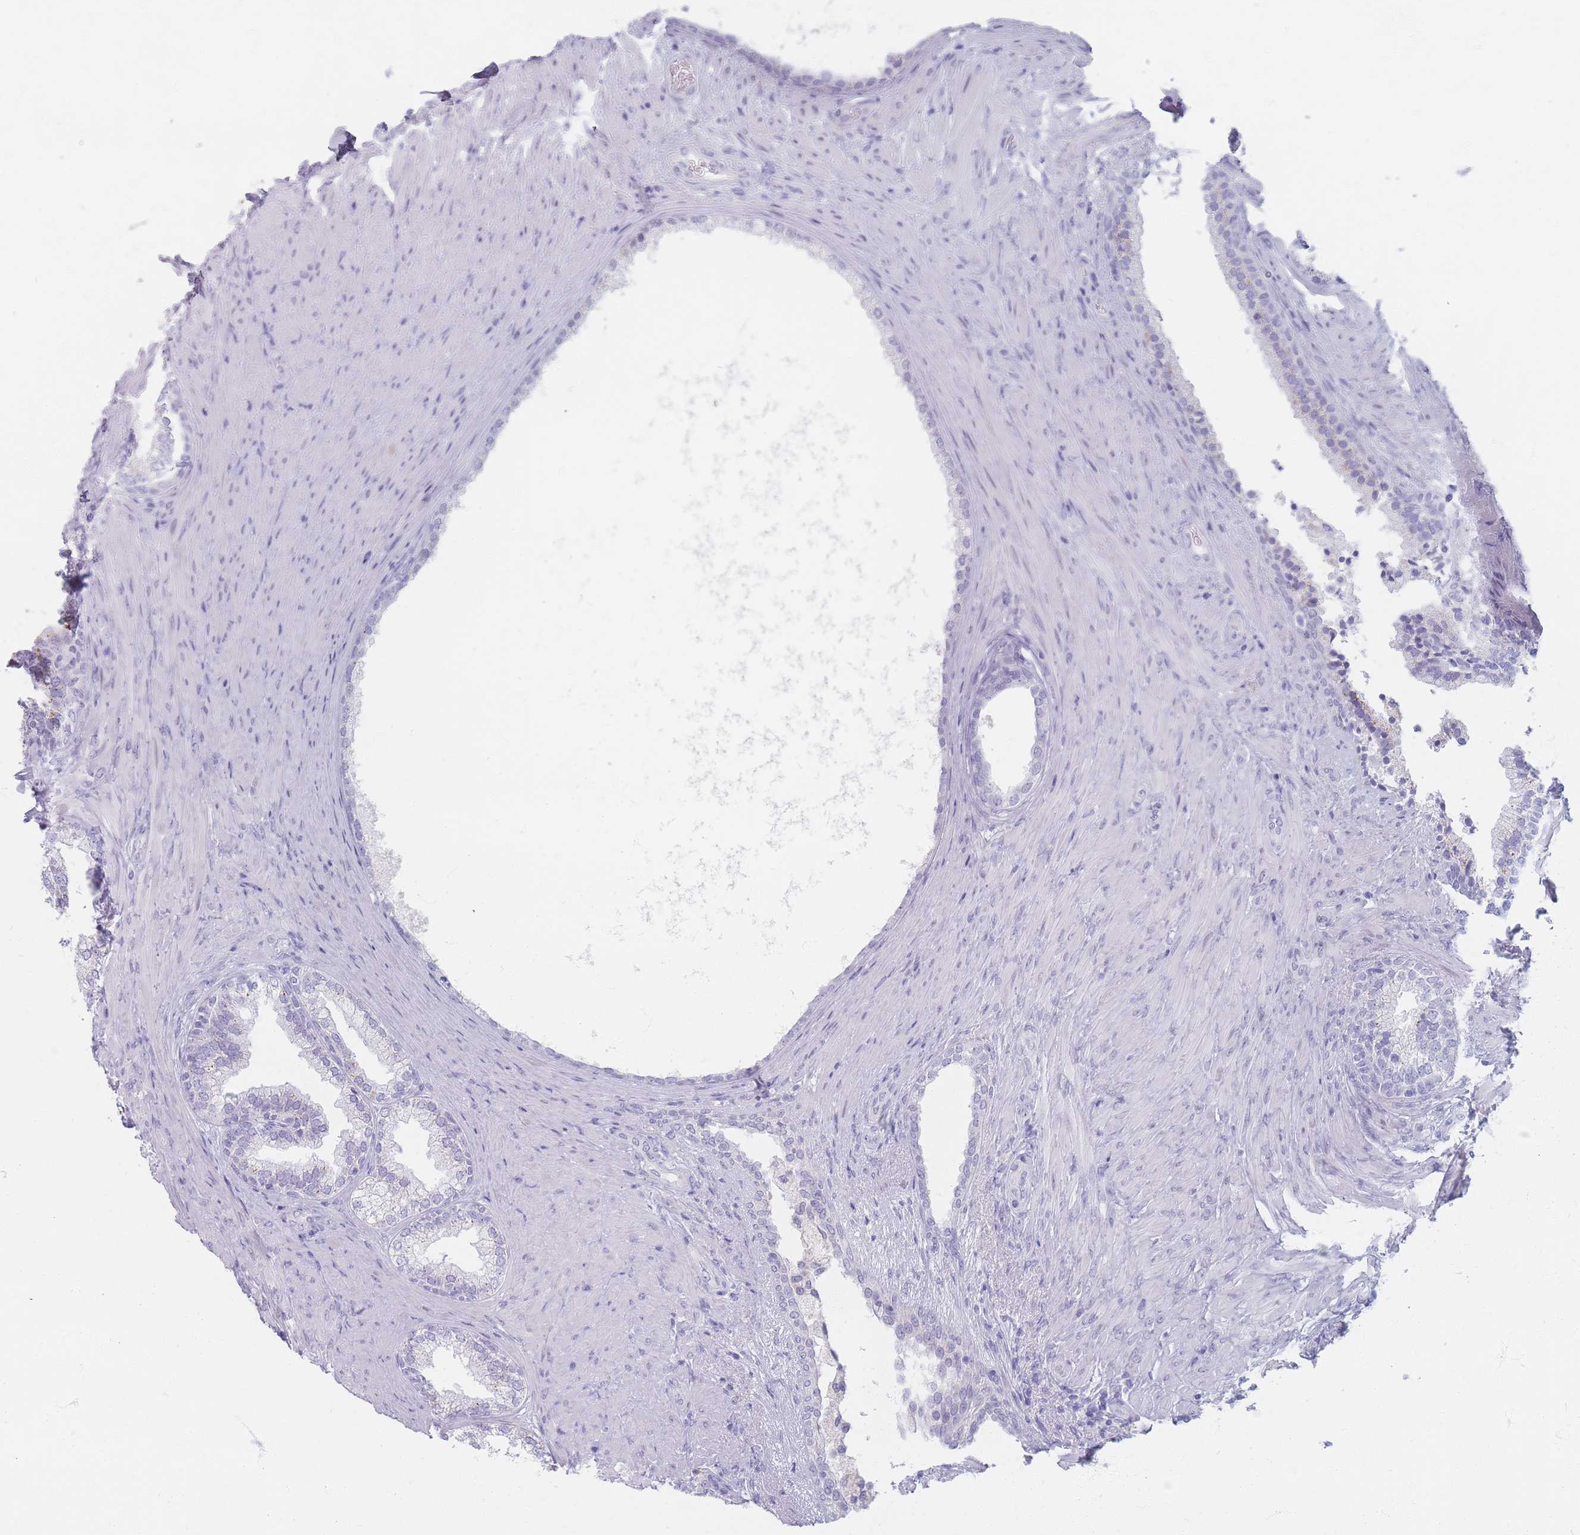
{"staining": {"intensity": "negative", "quantity": "none", "location": "none"}, "tissue": "prostate", "cell_type": "Glandular cells", "image_type": "normal", "snomed": [{"axis": "morphology", "description": "Normal tissue, NOS"}, {"axis": "topography", "description": "Prostate"}], "caption": "An IHC image of unremarkable prostate is shown. There is no staining in glandular cells of prostate. The staining was performed using DAB (3,3'-diaminobenzidine) to visualize the protein expression in brown, while the nuclei were stained in blue with hematoxylin (Magnification: 20x).", "gene": "PIGM", "patient": {"sex": "male", "age": 76}}